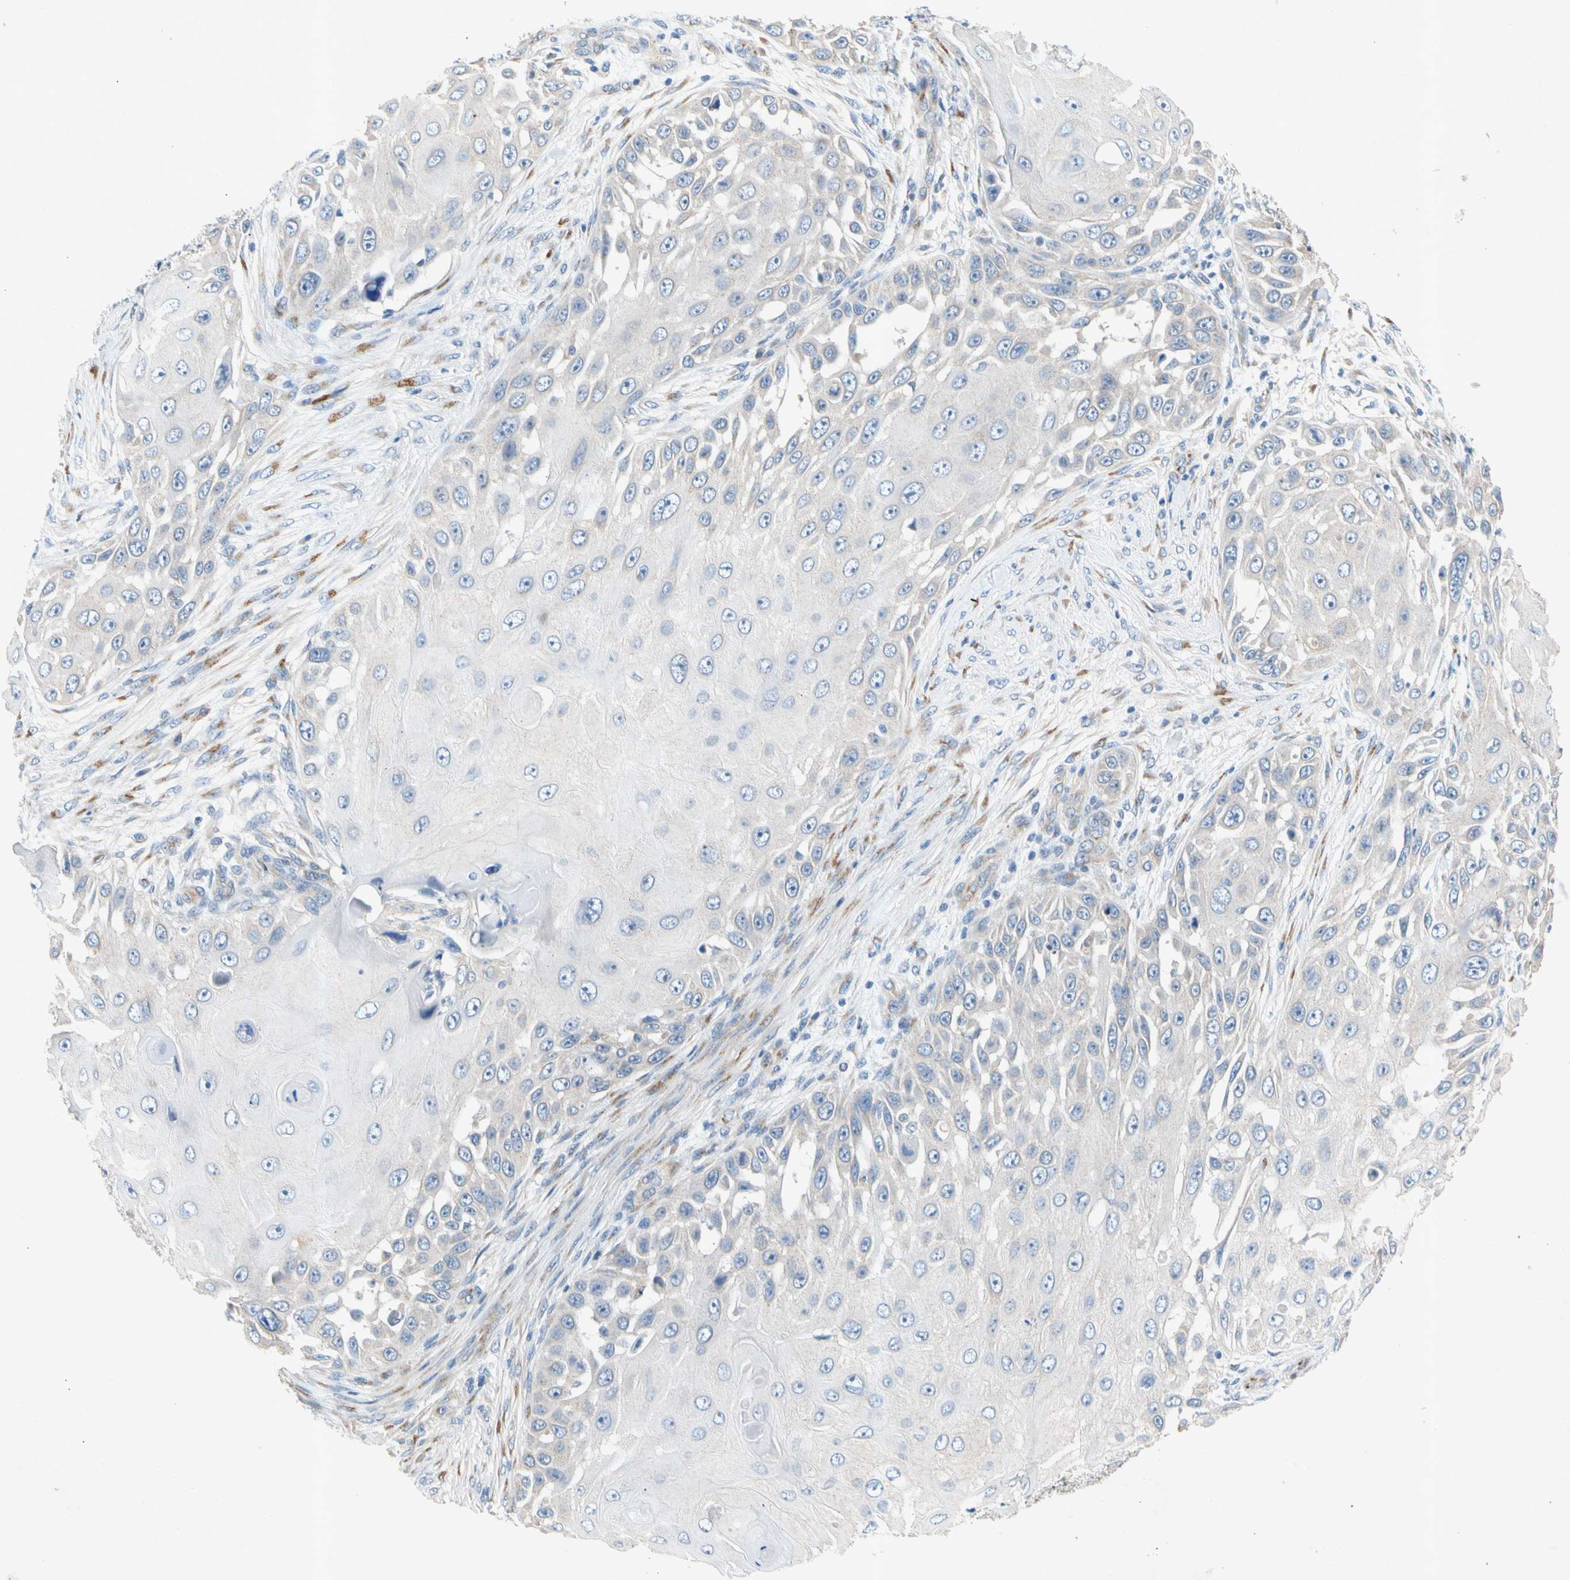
{"staining": {"intensity": "negative", "quantity": "none", "location": "none"}, "tissue": "skin cancer", "cell_type": "Tumor cells", "image_type": "cancer", "snomed": [{"axis": "morphology", "description": "Squamous cell carcinoma, NOS"}, {"axis": "topography", "description": "Skin"}], "caption": "IHC histopathology image of neoplastic tissue: human skin squamous cell carcinoma stained with DAB (3,3'-diaminobenzidine) exhibits no significant protein expression in tumor cells.", "gene": "GASK1B", "patient": {"sex": "female", "age": 44}}